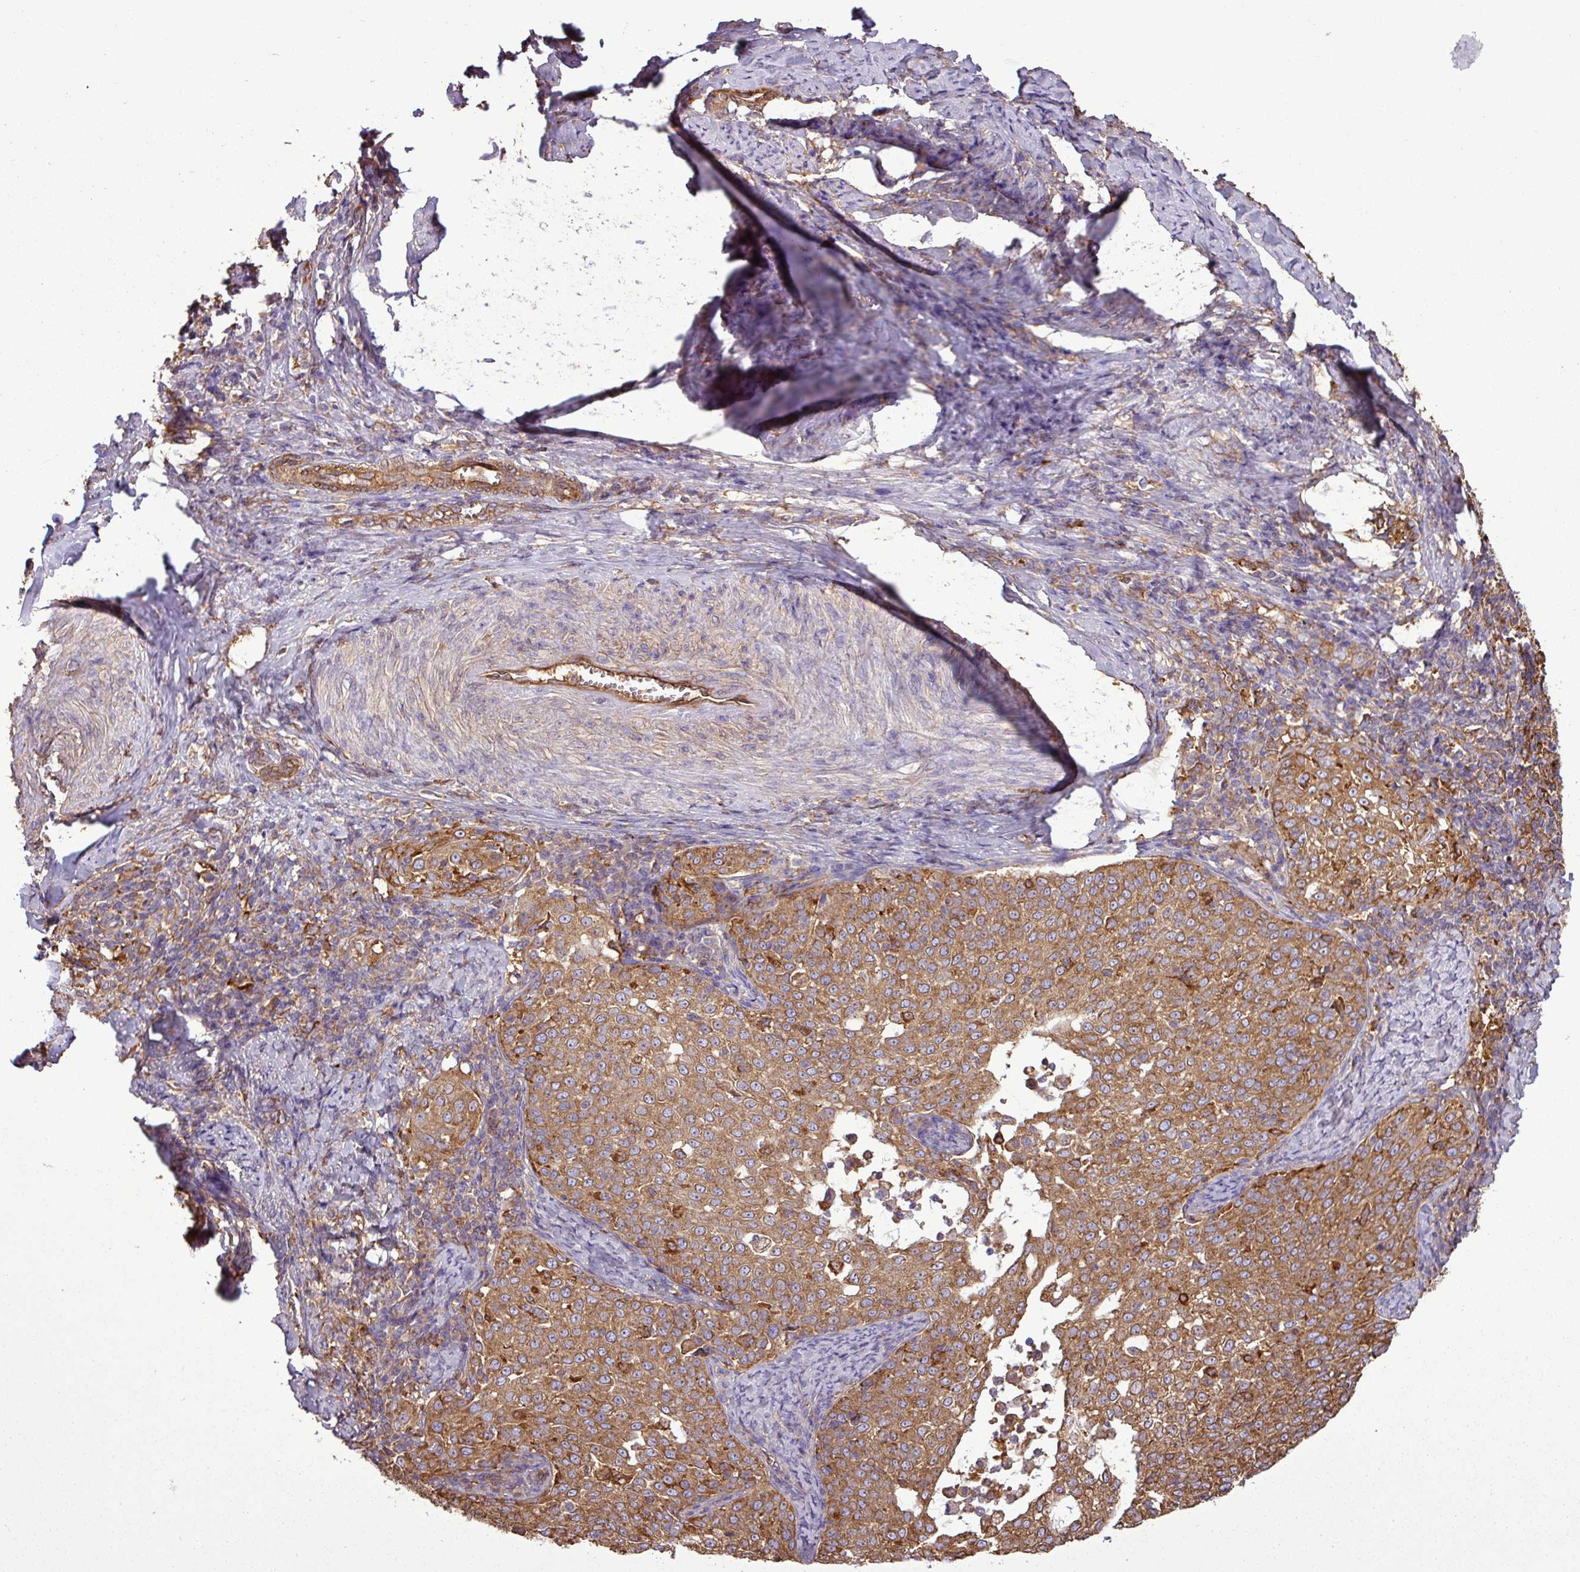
{"staining": {"intensity": "moderate", "quantity": ">75%", "location": "cytoplasmic/membranous"}, "tissue": "cervical cancer", "cell_type": "Tumor cells", "image_type": "cancer", "snomed": [{"axis": "morphology", "description": "Squamous cell carcinoma, NOS"}, {"axis": "topography", "description": "Cervix"}], "caption": "Protein staining of cervical cancer tissue exhibits moderate cytoplasmic/membranous expression in about >75% of tumor cells.", "gene": "PACSIN2", "patient": {"sex": "female", "age": 57}}